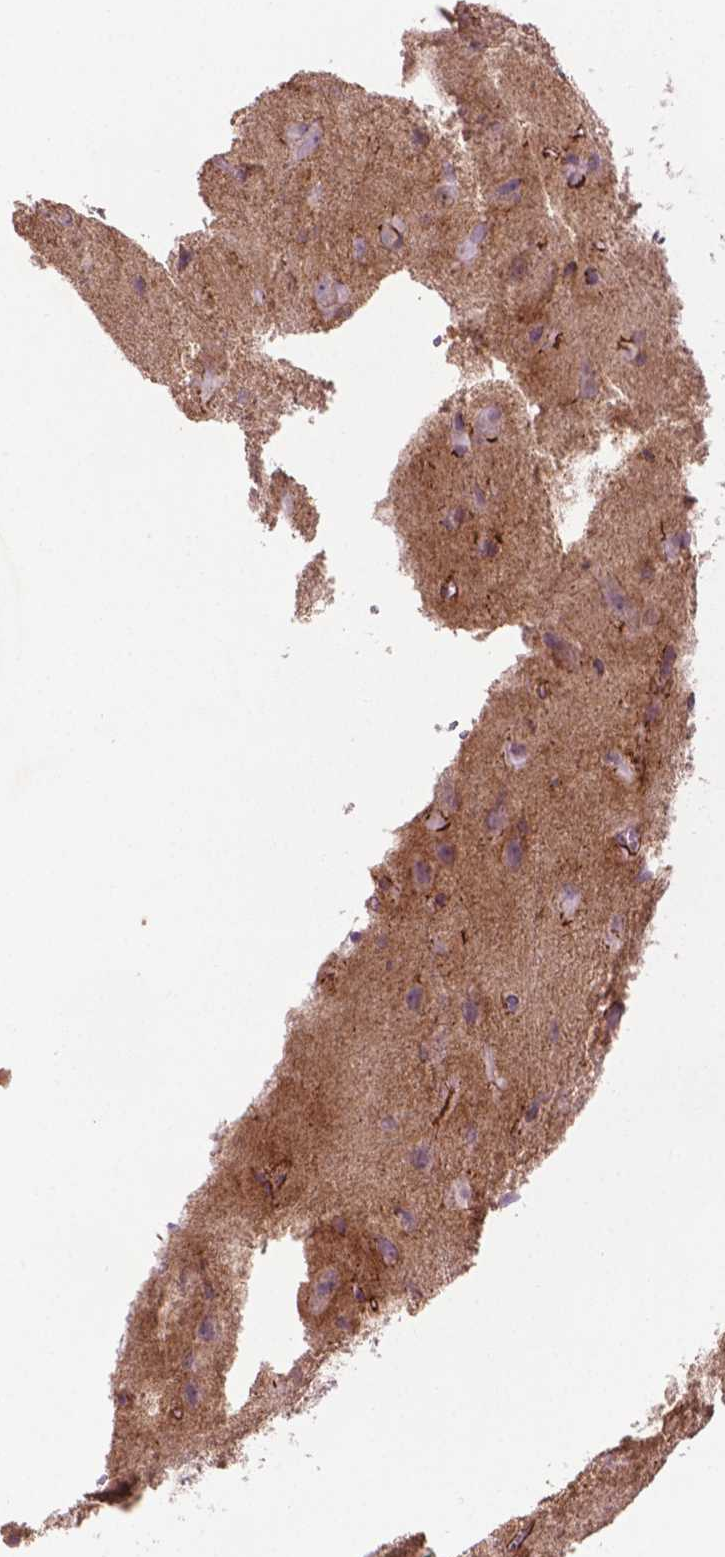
{"staining": {"intensity": "negative", "quantity": "none", "location": "none"}, "tissue": "glioma", "cell_type": "Tumor cells", "image_type": "cancer", "snomed": [{"axis": "morphology", "description": "Glioma, malignant, Low grade"}, {"axis": "topography", "description": "Brain"}], "caption": "This photomicrograph is of malignant glioma (low-grade) stained with IHC to label a protein in brown with the nuclei are counter-stained blue. There is no positivity in tumor cells.", "gene": "LRRC3C", "patient": {"sex": "male", "age": 58}}